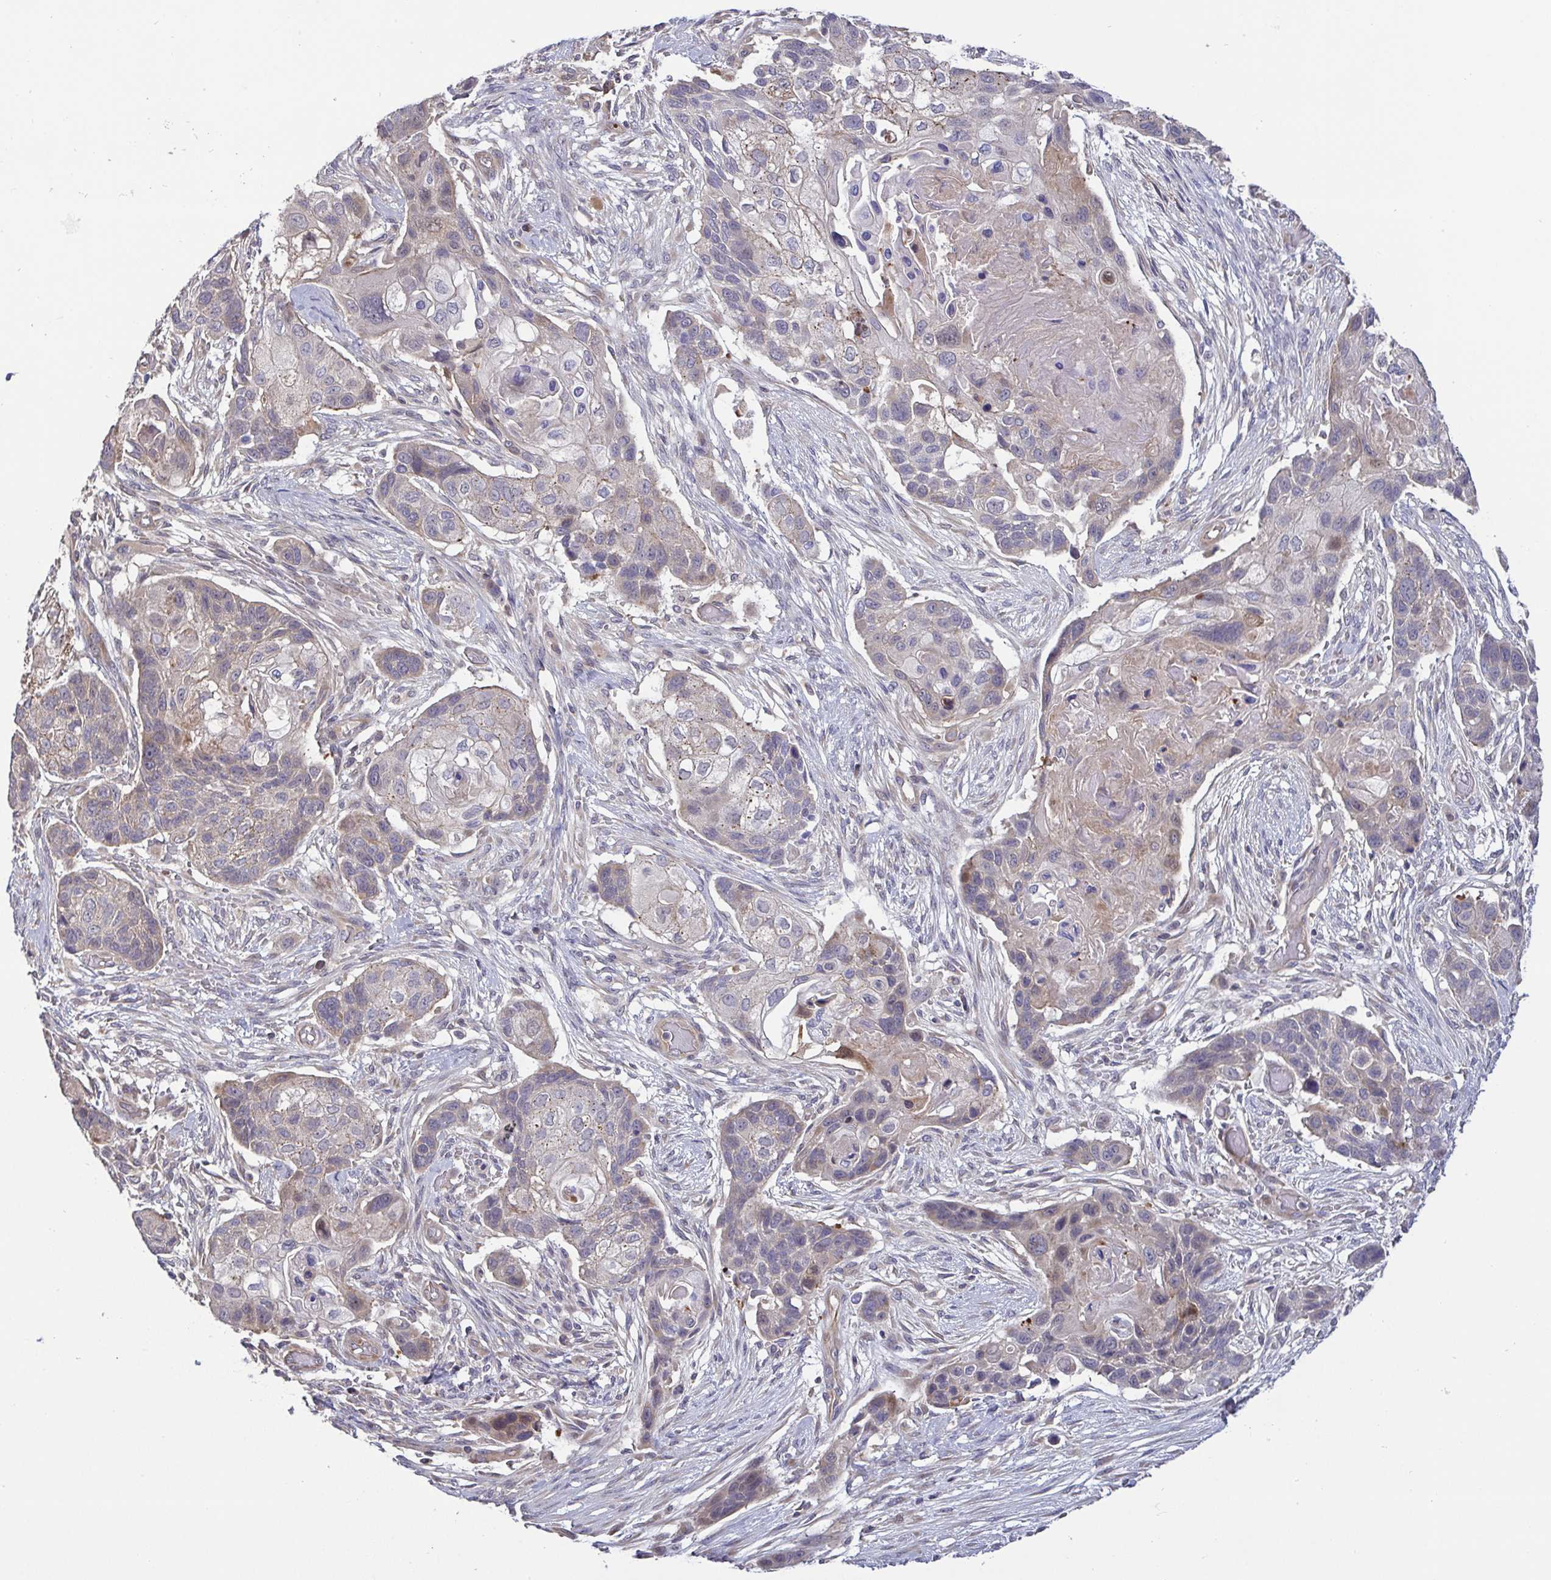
{"staining": {"intensity": "weak", "quantity": "25%-75%", "location": "cytoplasmic/membranous"}, "tissue": "lung cancer", "cell_type": "Tumor cells", "image_type": "cancer", "snomed": [{"axis": "morphology", "description": "Squamous cell carcinoma, NOS"}, {"axis": "topography", "description": "Lung"}], "caption": "IHC histopathology image of human lung squamous cell carcinoma stained for a protein (brown), which shows low levels of weak cytoplasmic/membranous staining in approximately 25%-75% of tumor cells.", "gene": "OSBPL7", "patient": {"sex": "male", "age": 69}}